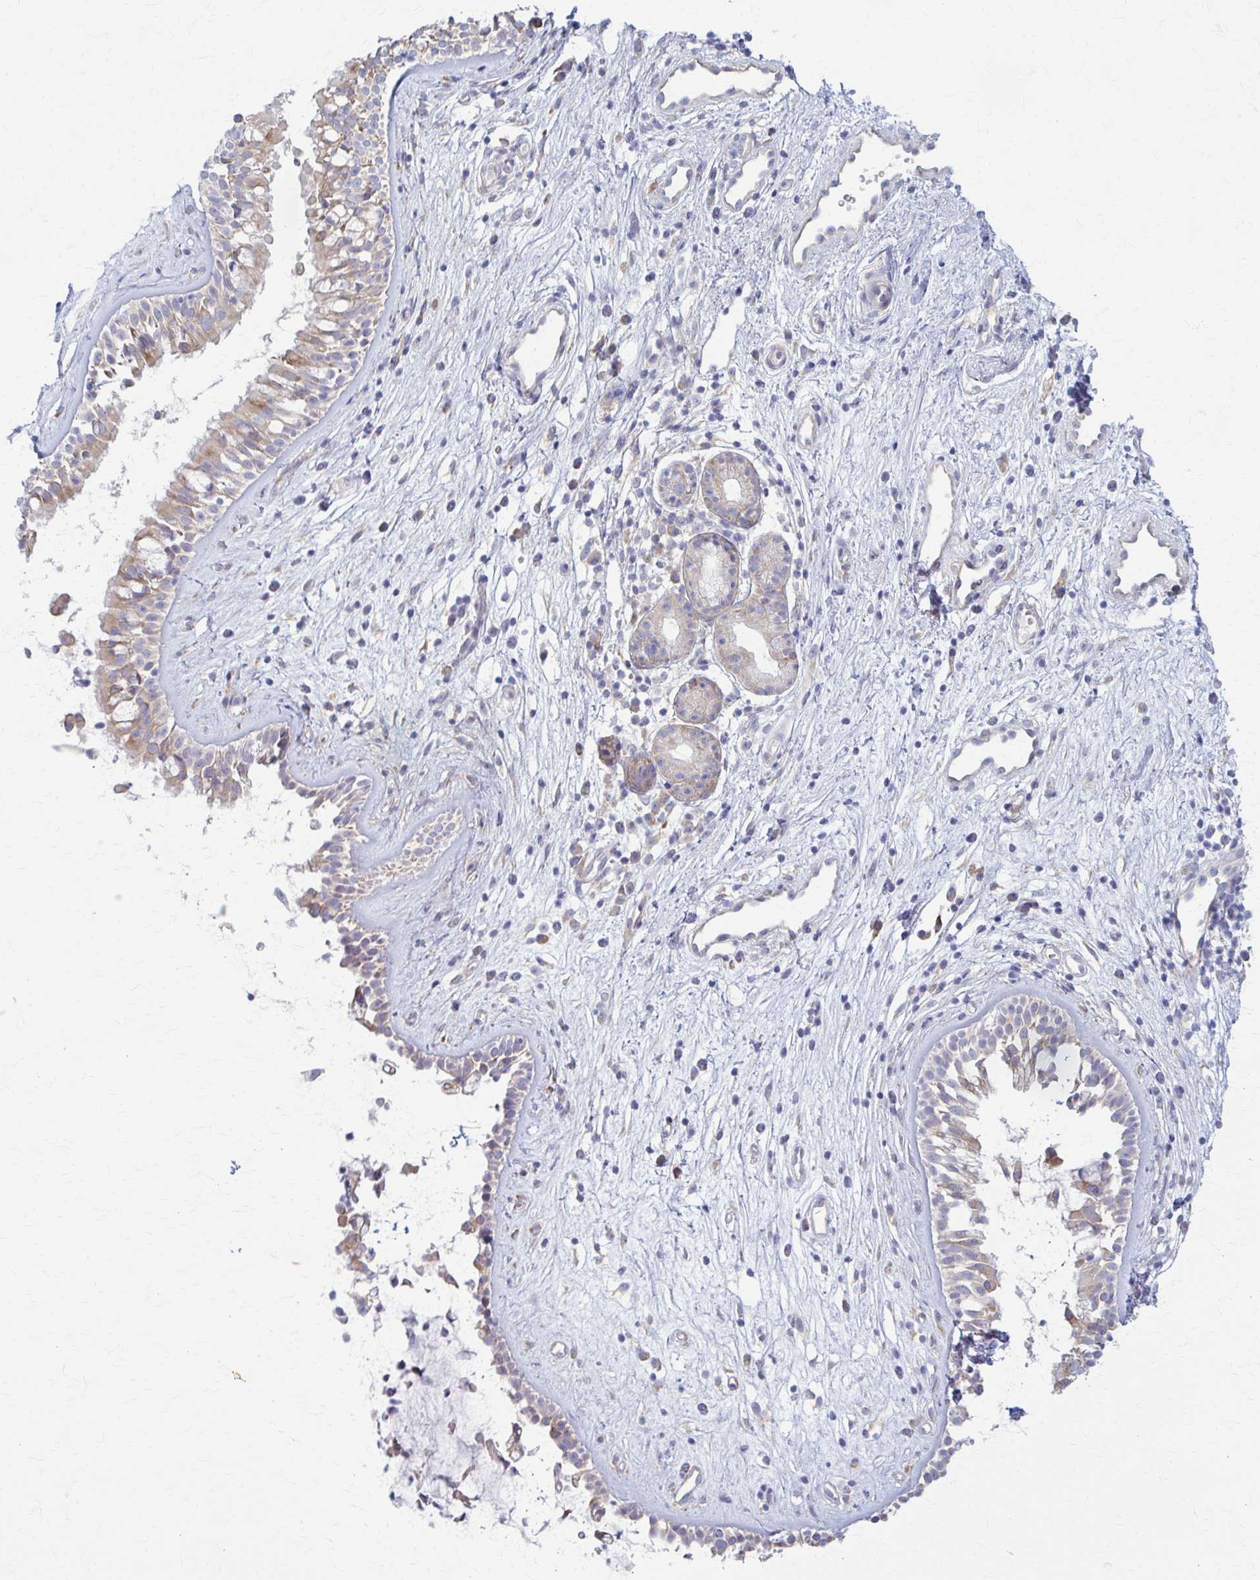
{"staining": {"intensity": "weak", "quantity": "25%-75%", "location": "cytoplasmic/membranous"}, "tissue": "nasopharynx", "cell_type": "Respiratory epithelial cells", "image_type": "normal", "snomed": [{"axis": "morphology", "description": "Normal tissue, NOS"}, {"axis": "topography", "description": "Nasopharynx"}], "caption": "Benign nasopharynx shows weak cytoplasmic/membranous staining in about 25%-75% of respiratory epithelial cells The staining was performed using DAB (3,3'-diaminobenzidine) to visualize the protein expression in brown, while the nuclei were stained in blue with hematoxylin (Magnification: 20x)..", "gene": "PRKRA", "patient": {"sex": "male", "age": 32}}